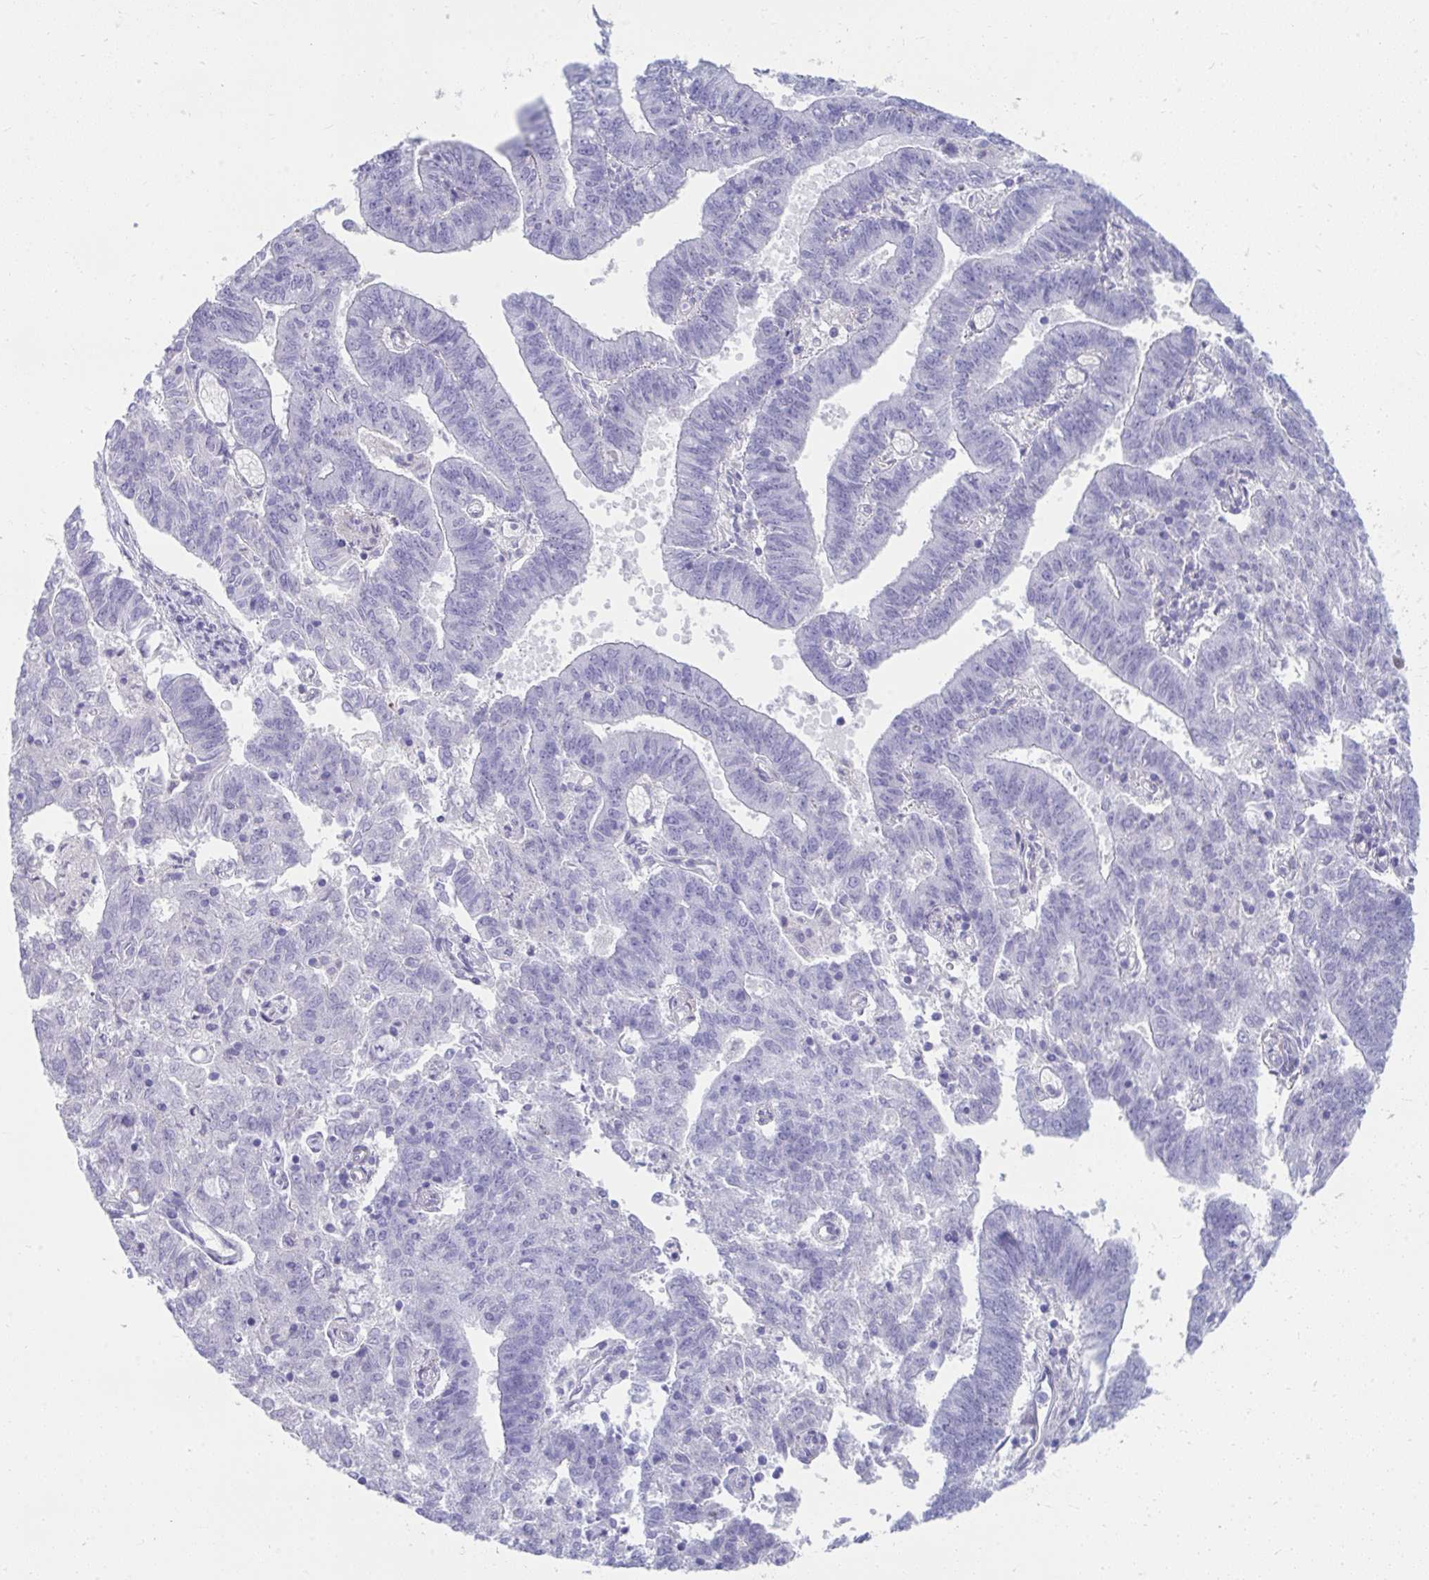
{"staining": {"intensity": "negative", "quantity": "none", "location": "none"}, "tissue": "endometrial cancer", "cell_type": "Tumor cells", "image_type": "cancer", "snomed": [{"axis": "morphology", "description": "Adenocarcinoma, NOS"}, {"axis": "topography", "description": "Endometrium"}], "caption": "A high-resolution image shows immunohistochemistry (IHC) staining of endometrial cancer, which demonstrates no significant positivity in tumor cells.", "gene": "ISL1", "patient": {"sex": "female", "age": 82}}